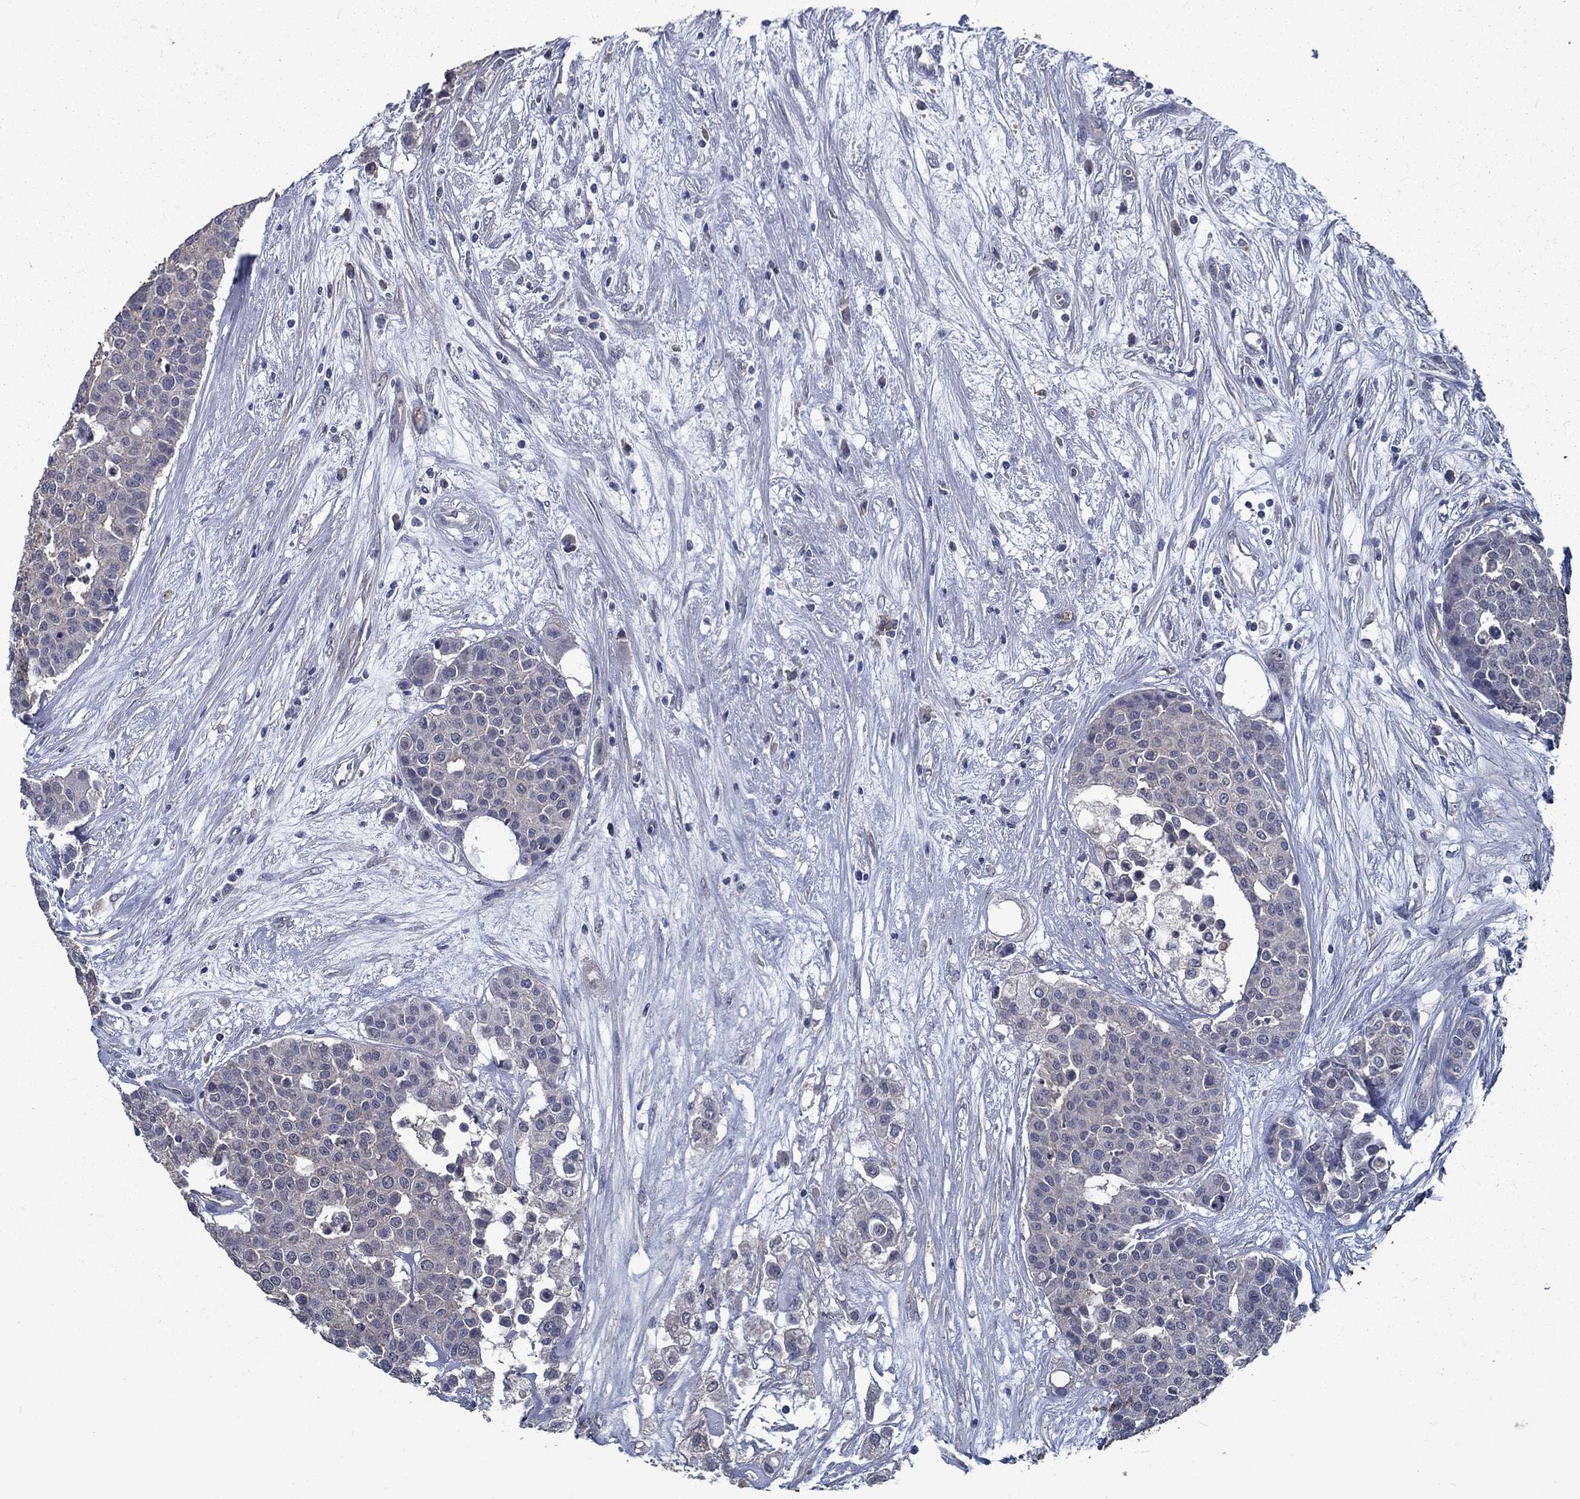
{"staining": {"intensity": "strong", "quantity": "<25%", "location": "cytoplasmic/membranous"}, "tissue": "carcinoid", "cell_type": "Tumor cells", "image_type": "cancer", "snomed": [{"axis": "morphology", "description": "Carcinoid, malignant, NOS"}, {"axis": "topography", "description": "Colon"}], "caption": "Strong cytoplasmic/membranous positivity for a protein is appreciated in approximately <25% of tumor cells of carcinoid (malignant) using immunohistochemistry (IHC).", "gene": "SLC44A1", "patient": {"sex": "male", "age": 81}}